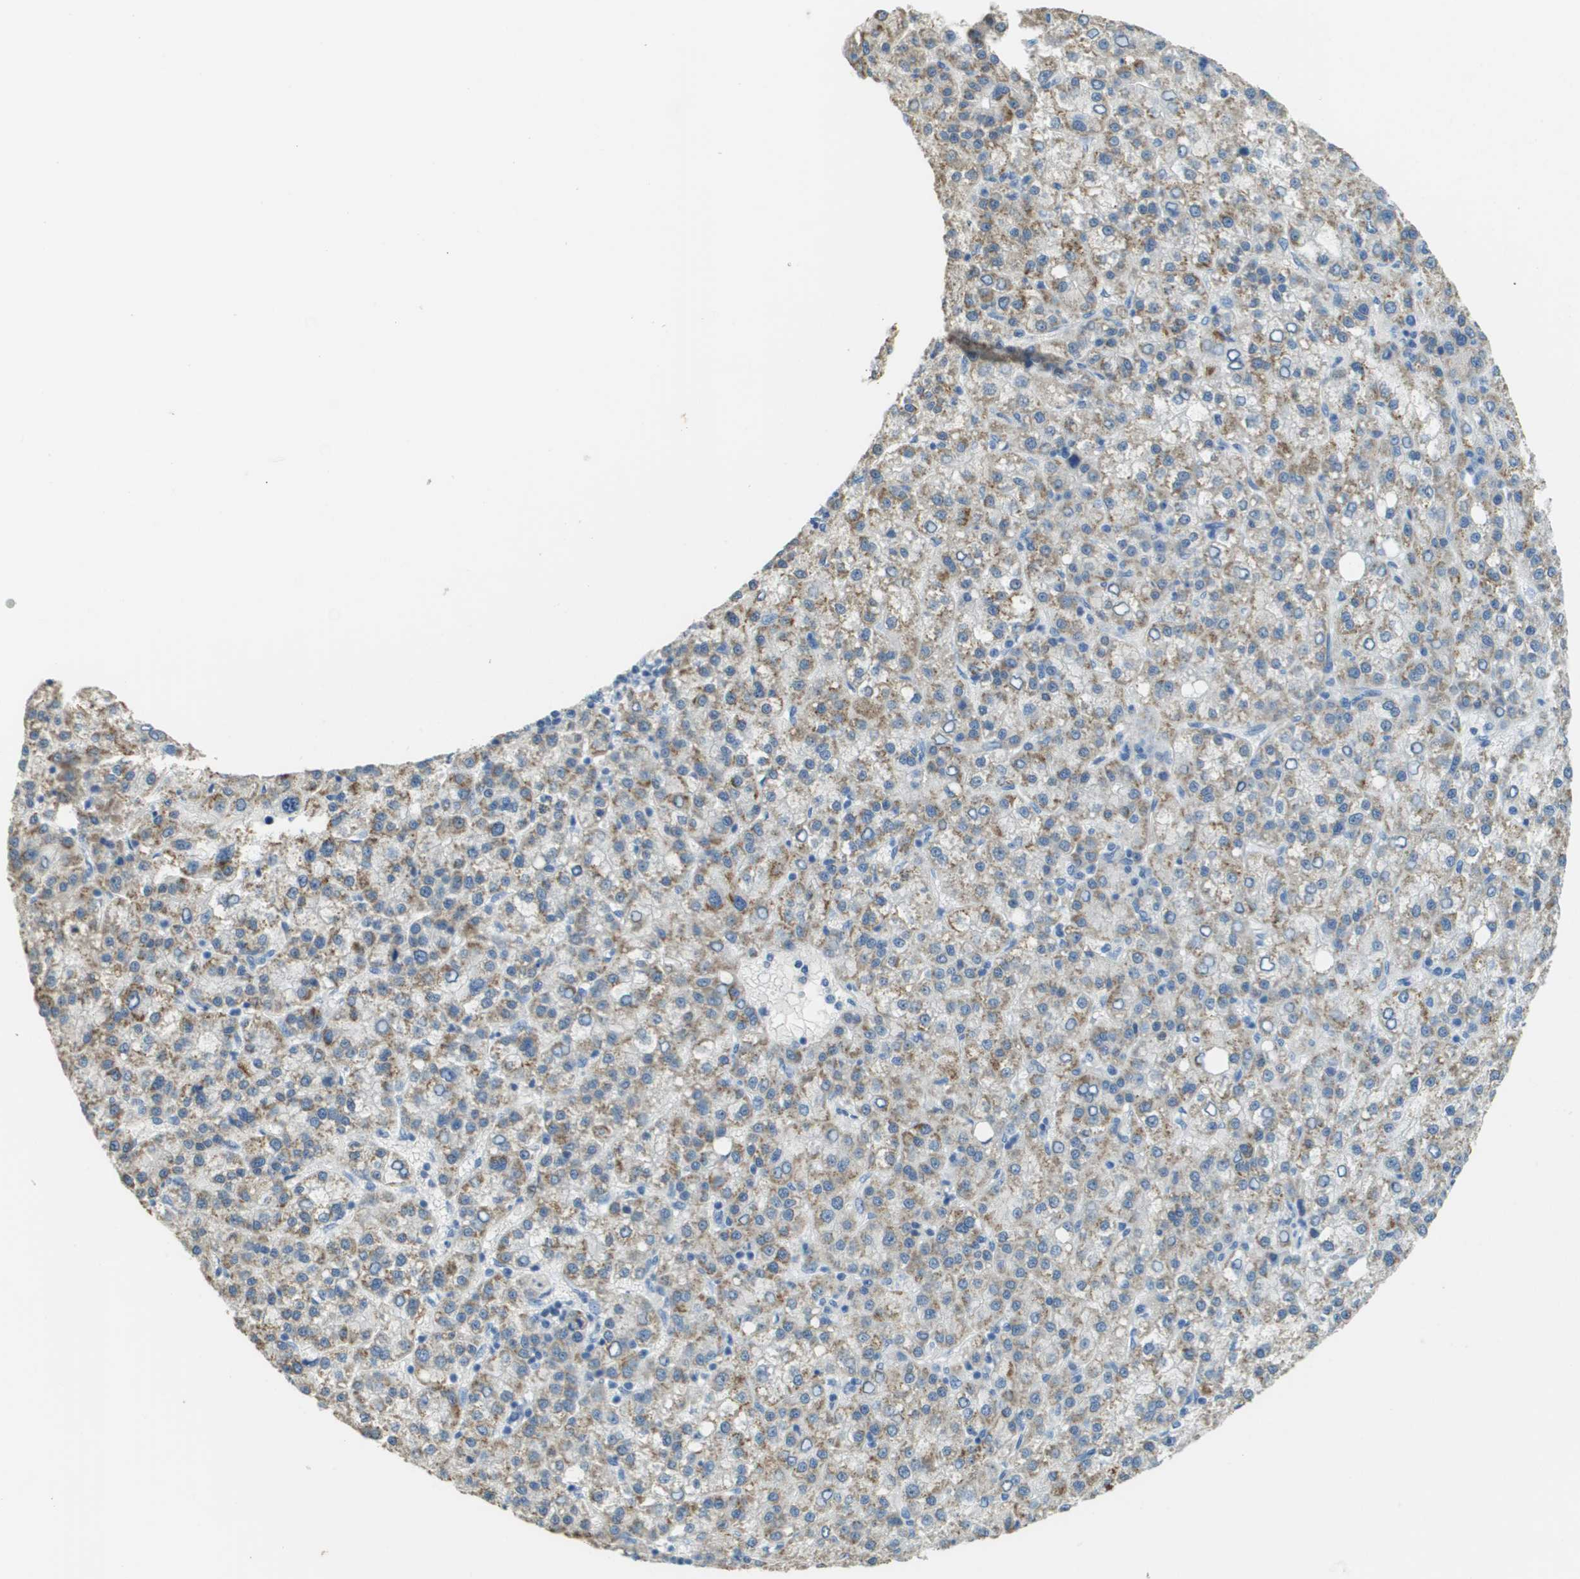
{"staining": {"intensity": "moderate", "quantity": "25%-75%", "location": "cytoplasmic/membranous"}, "tissue": "liver cancer", "cell_type": "Tumor cells", "image_type": "cancer", "snomed": [{"axis": "morphology", "description": "Carcinoma, Hepatocellular, NOS"}, {"axis": "topography", "description": "Liver"}], "caption": "Immunohistochemistry (IHC) micrograph of hepatocellular carcinoma (liver) stained for a protein (brown), which exhibits medium levels of moderate cytoplasmic/membranous expression in about 25%-75% of tumor cells.", "gene": "PTGDR2", "patient": {"sex": "female", "age": 58}}